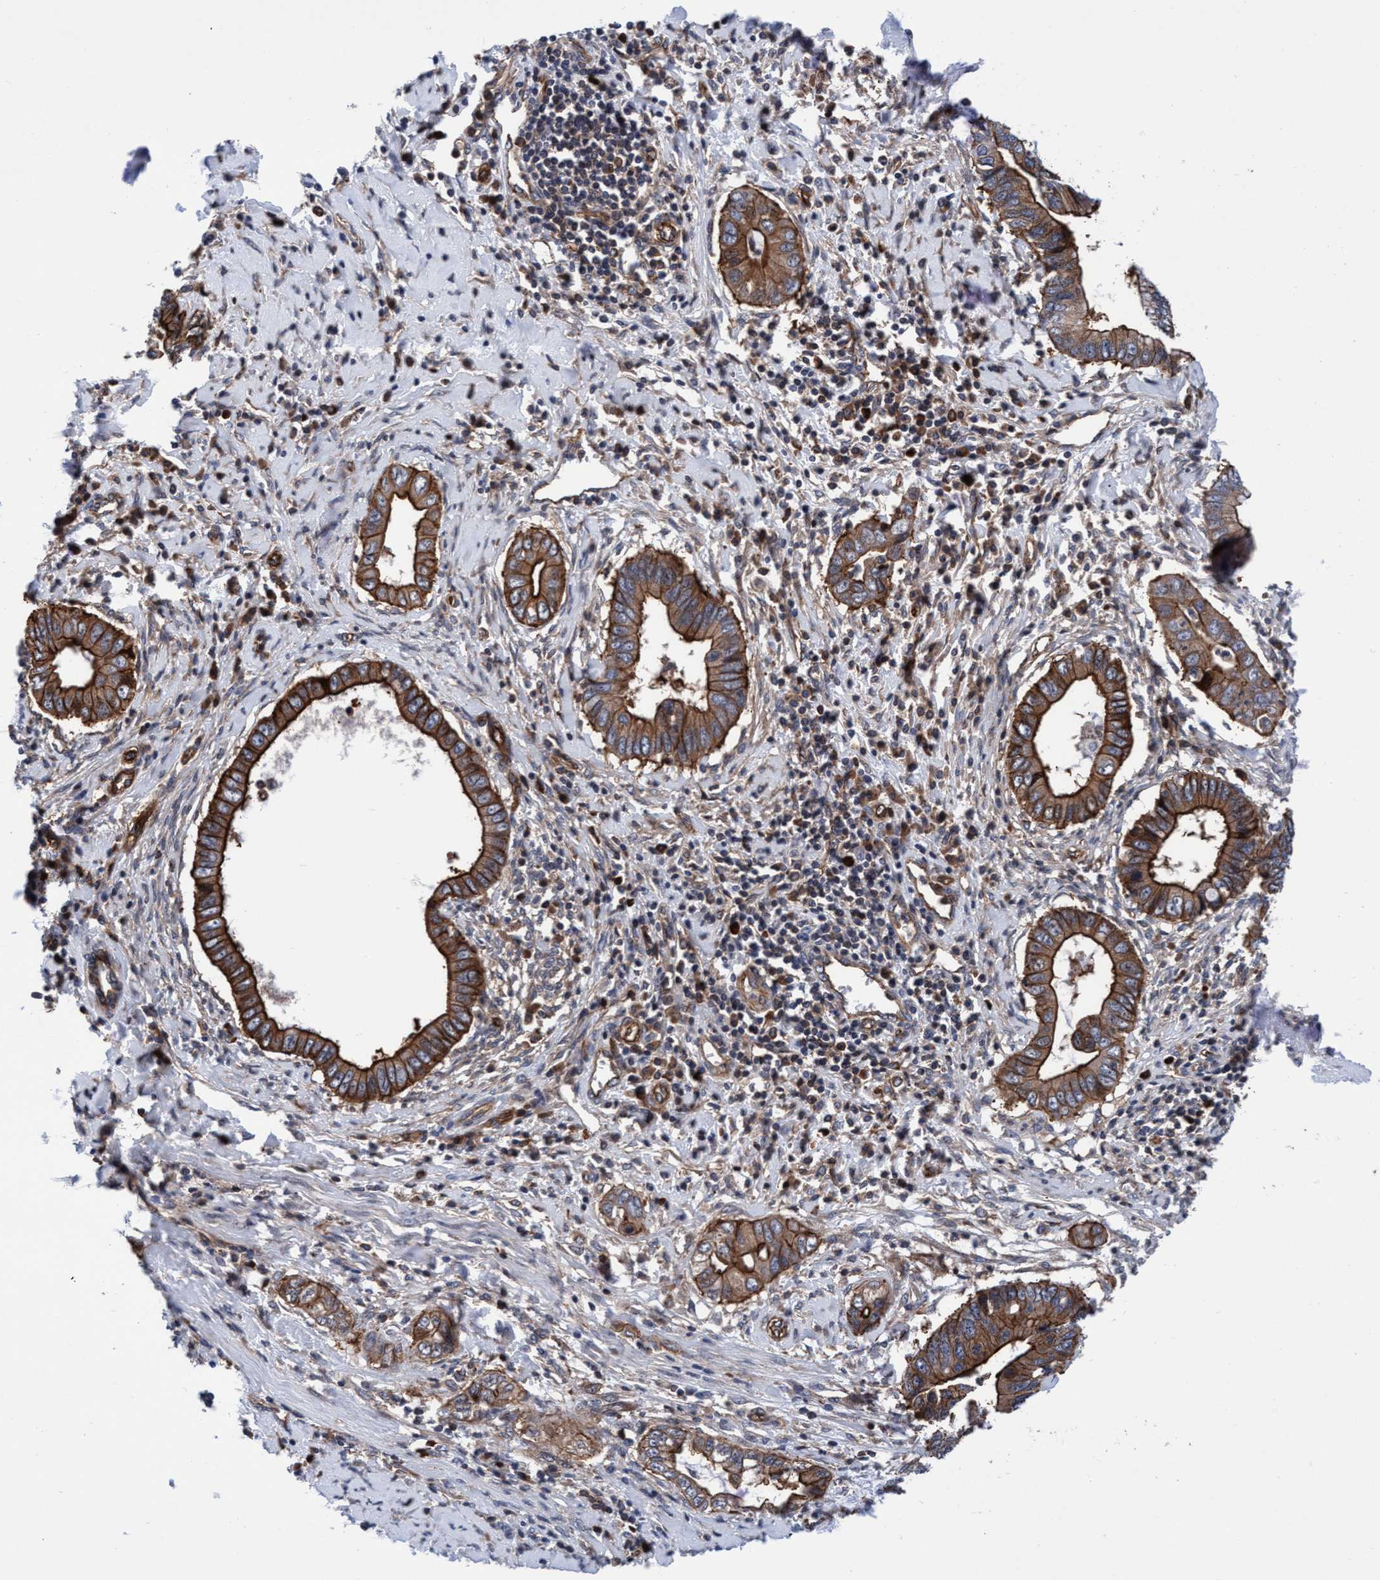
{"staining": {"intensity": "strong", "quantity": ">75%", "location": "cytoplasmic/membranous"}, "tissue": "cervical cancer", "cell_type": "Tumor cells", "image_type": "cancer", "snomed": [{"axis": "morphology", "description": "Adenocarcinoma, NOS"}, {"axis": "topography", "description": "Cervix"}], "caption": "IHC of adenocarcinoma (cervical) displays high levels of strong cytoplasmic/membranous expression in about >75% of tumor cells. (IHC, brightfield microscopy, high magnification).", "gene": "MCM3AP", "patient": {"sex": "female", "age": 44}}